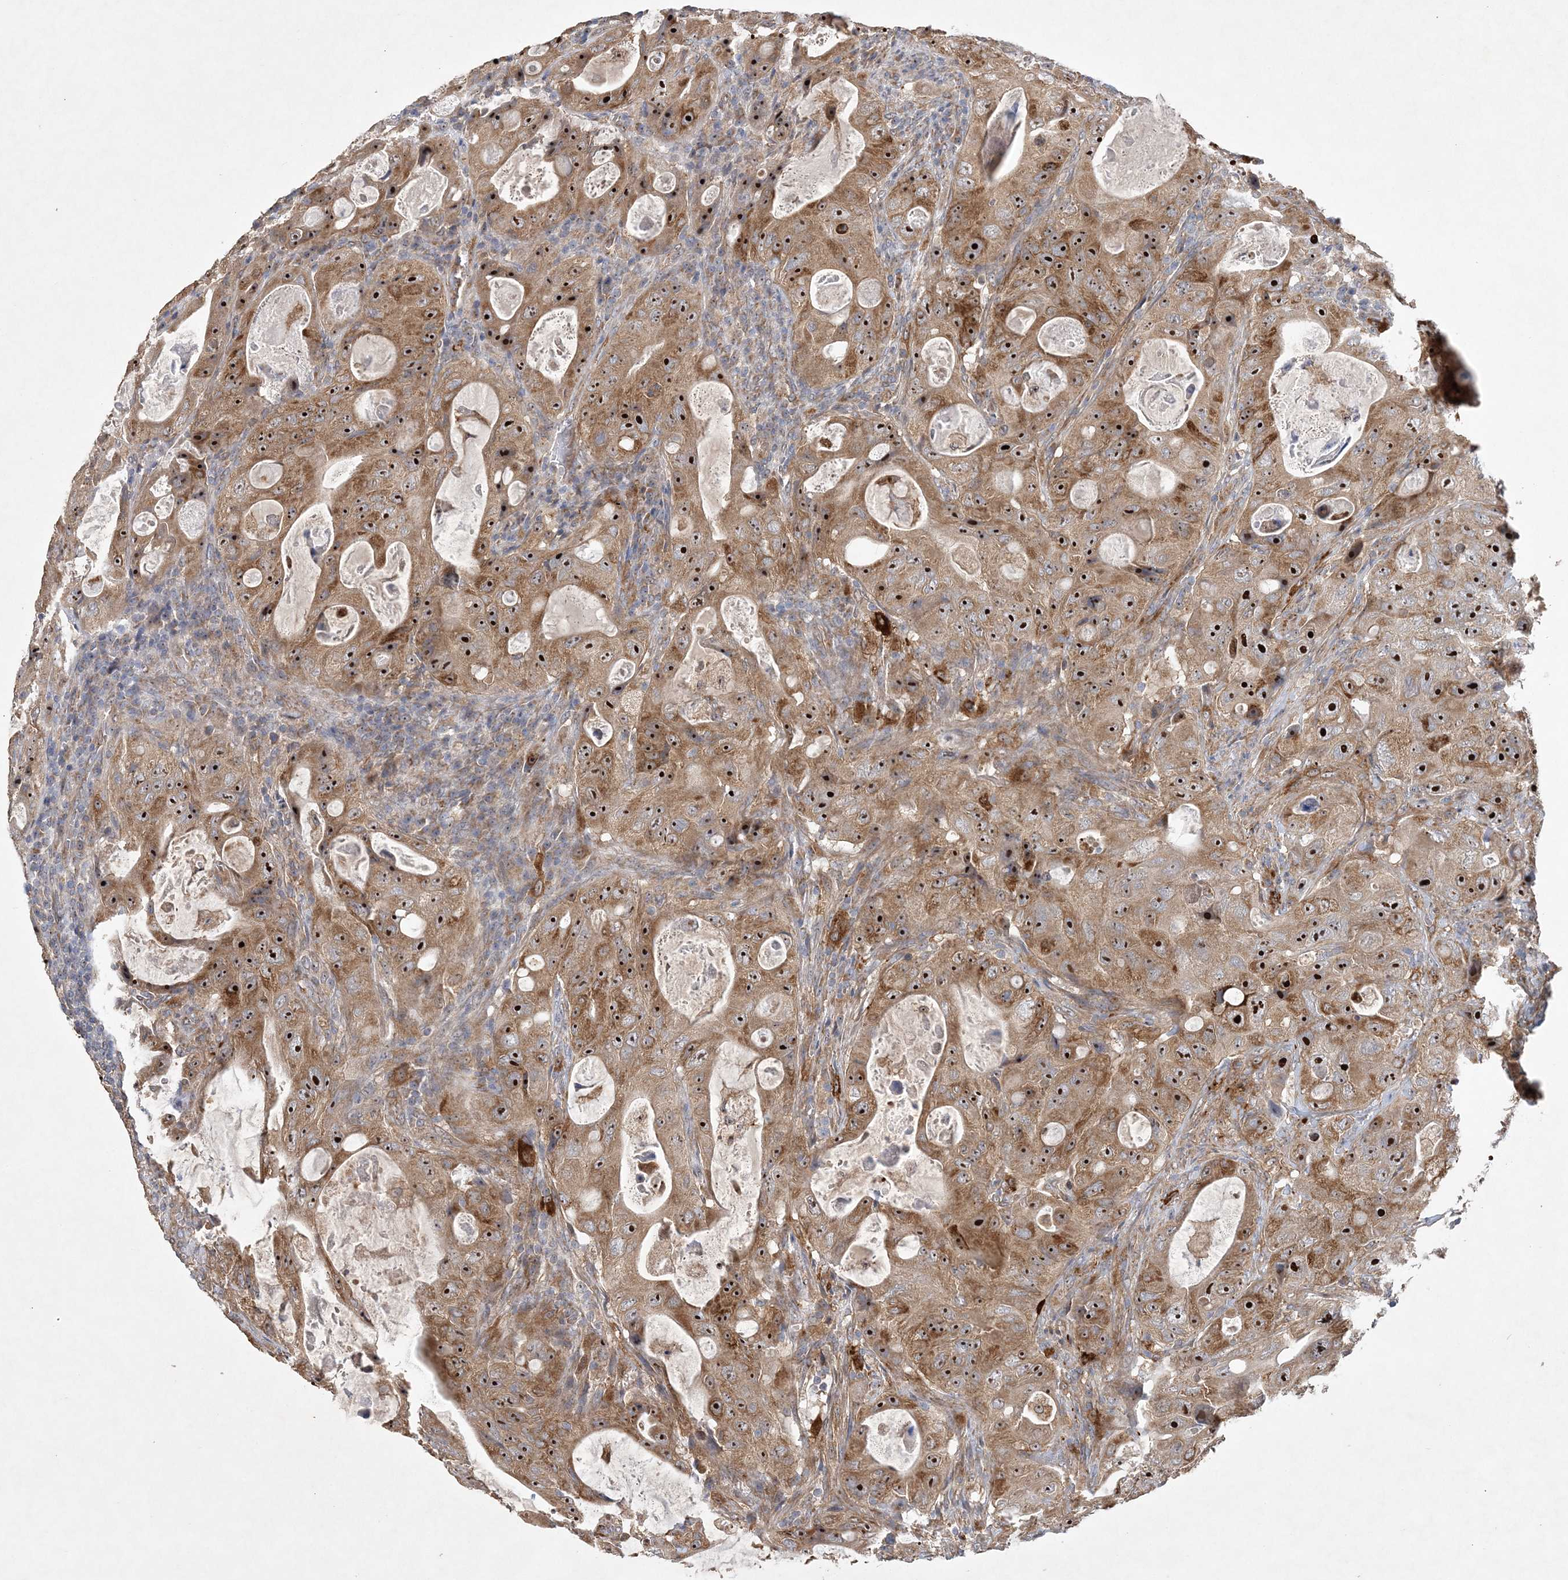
{"staining": {"intensity": "strong", "quantity": ">75%", "location": "cytoplasmic/membranous,nuclear"}, "tissue": "colorectal cancer", "cell_type": "Tumor cells", "image_type": "cancer", "snomed": [{"axis": "morphology", "description": "Adenocarcinoma, NOS"}, {"axis": "topography", "description": "Colon"}], "caption": "A brown stain shows strong cytoplasmic/membranous and nuclear expression of a protein in human adenocarcinoma (colorectal) tumor cells. The staining is performed using DAB brown chromogen to label protein expression. The nuclei are counter-stained blue using hematoxylin.", "gene": "FEZ2", "patient": {"sex": "female", "age": 46}}